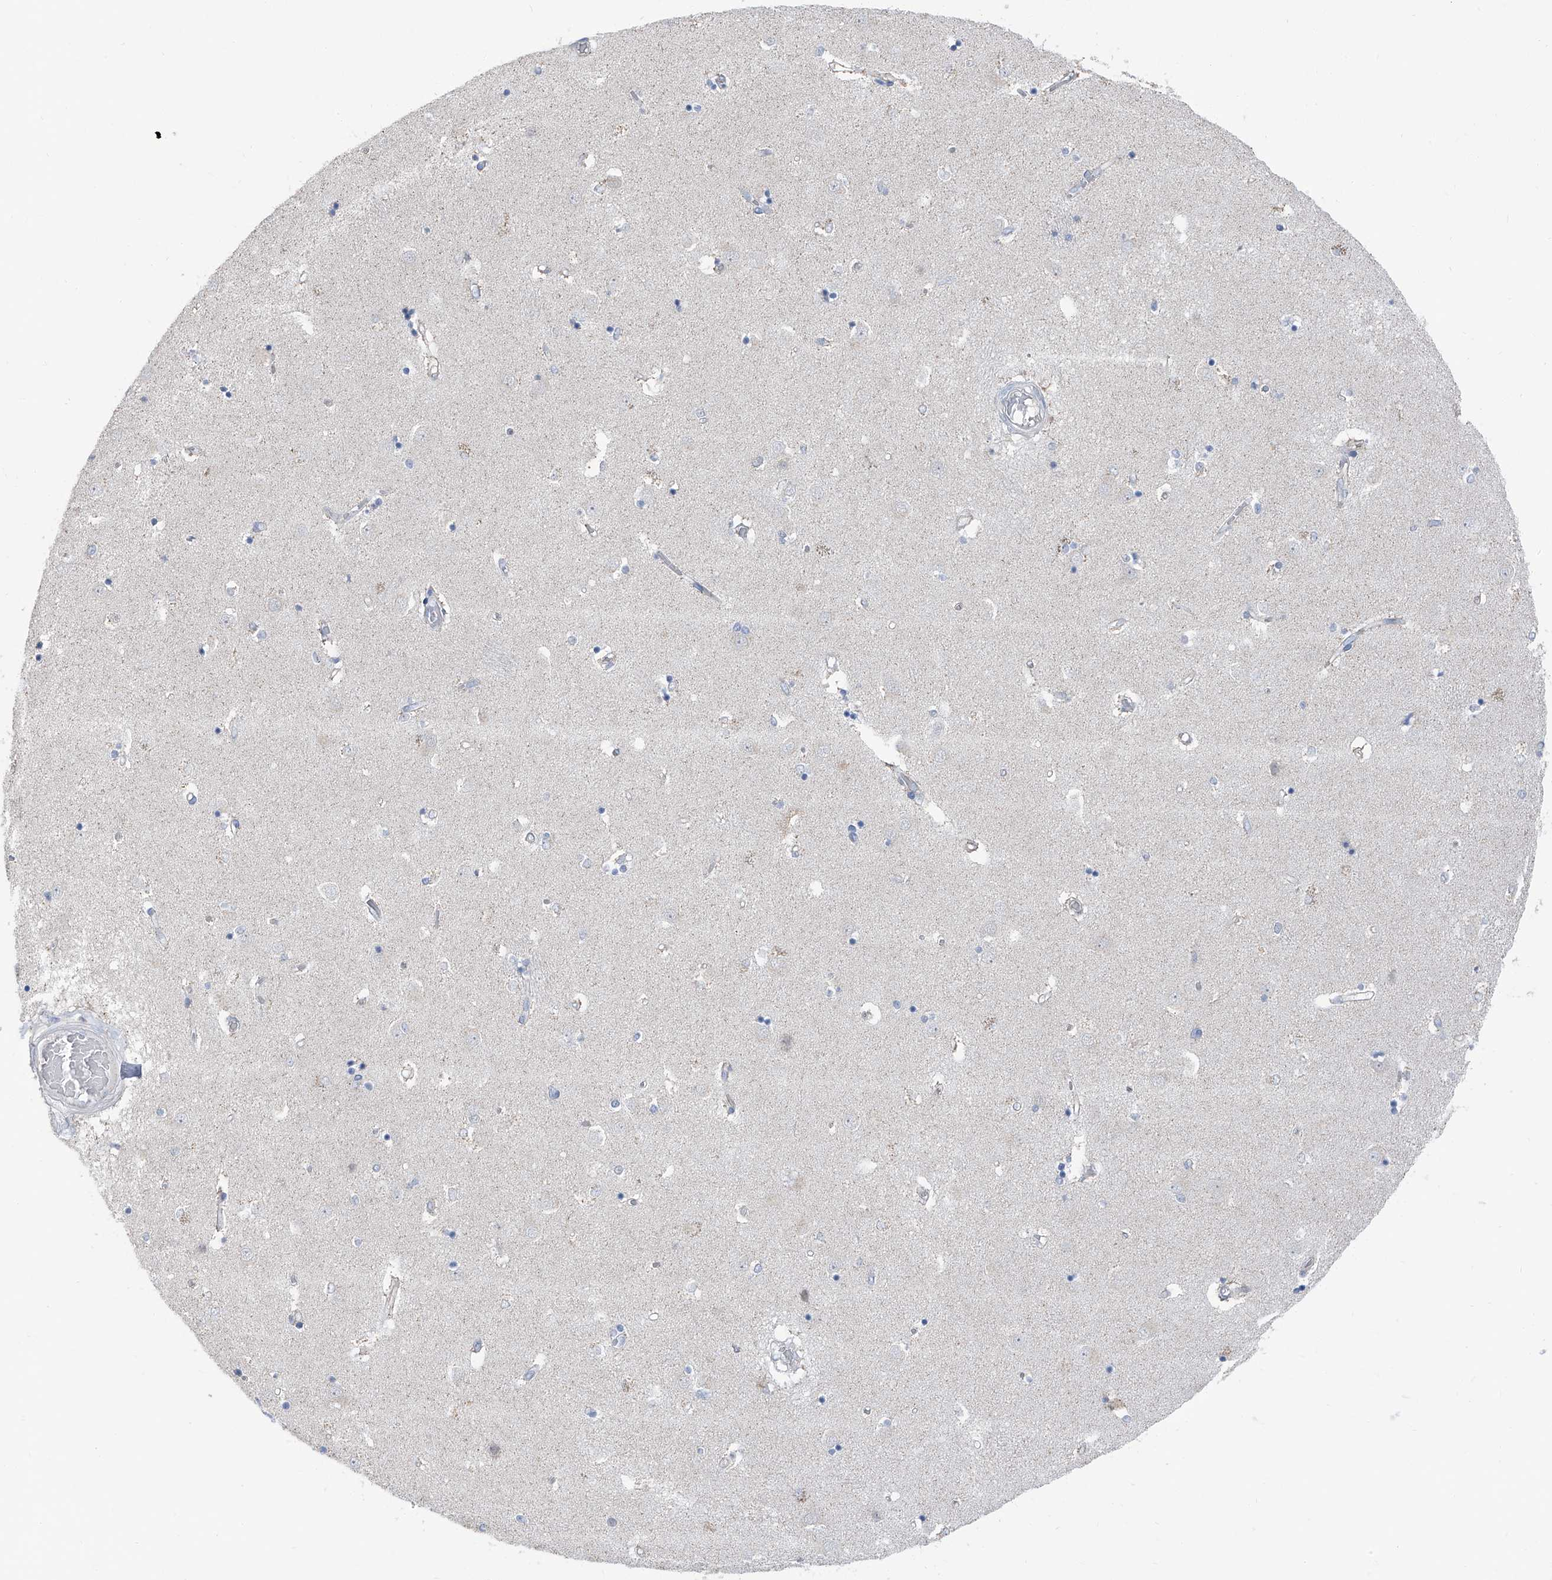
{"staining": {"intensity": "negative", "quantity": "none", "location": "none"}, "tissue": "caudate", "cell_type": "Glial cells", "image_type": "normal", "snomed": [{"axis": "morphology", "description": "Normal tissue, NOS"}, {"axis": "topography", "description": "Lateral ventricle wall"}], "caption": "Glial cells show no significant protein staining in benign caudate.", "gene": "GPR142", "patient": {"sex": "male", "age": 45}}